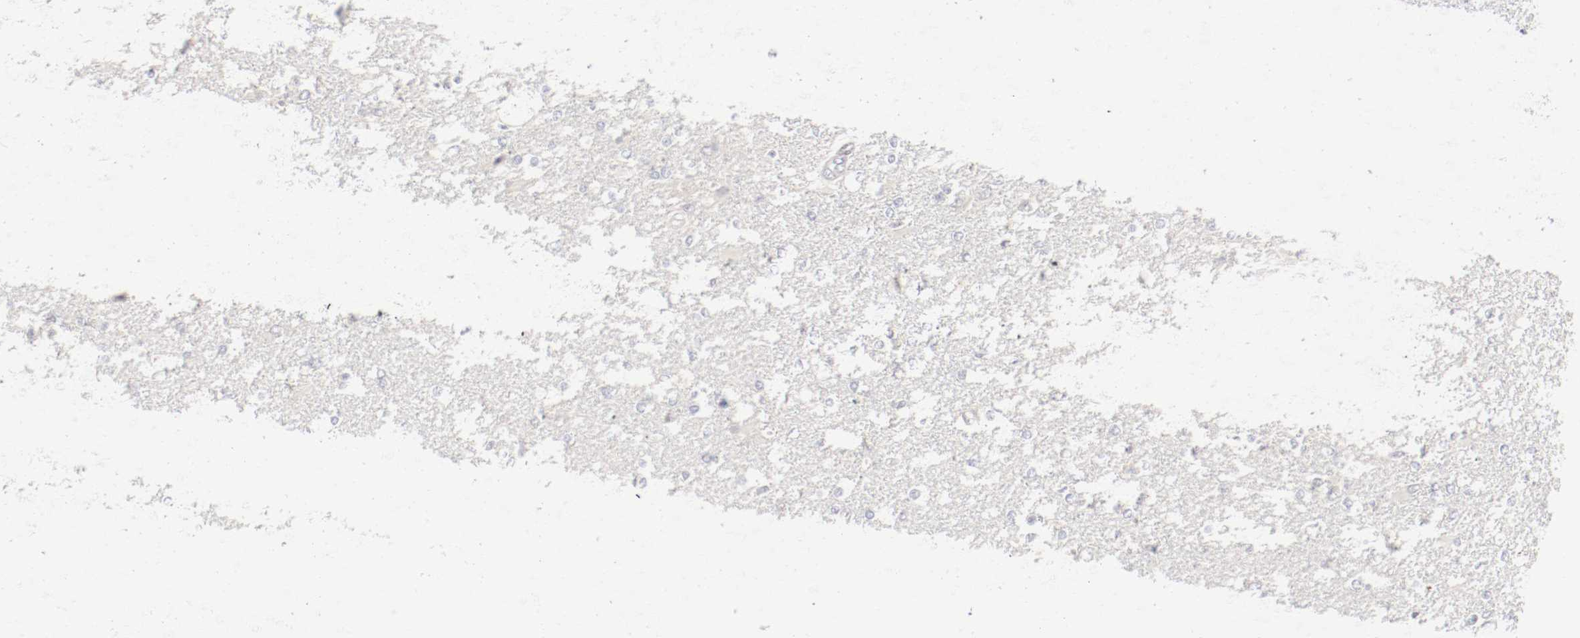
{"staining": {"intensity": "weak", "quantity": "<25%", "location": "cytoplasmic/membranous"}, "tissue": "glioma", "cell_type": "Tumor cells", "image_type": "cancer", "snomed": [{"axis": "morphology", "description": "Glioma, malignant, High grade"}, {"axis": "topography", "description": "Cerebral cortex"}], "caption": "High magnification brightfield microscopy of glioma stained with DAB (brown) and counterstained with hematoxylin (blue): tumor cells show no significant staining. (Immunohistochemistry, brightfield microscopy, high magnification).", "gene": "DNAL4", "patient": {"sex": "male", "age": 76}}